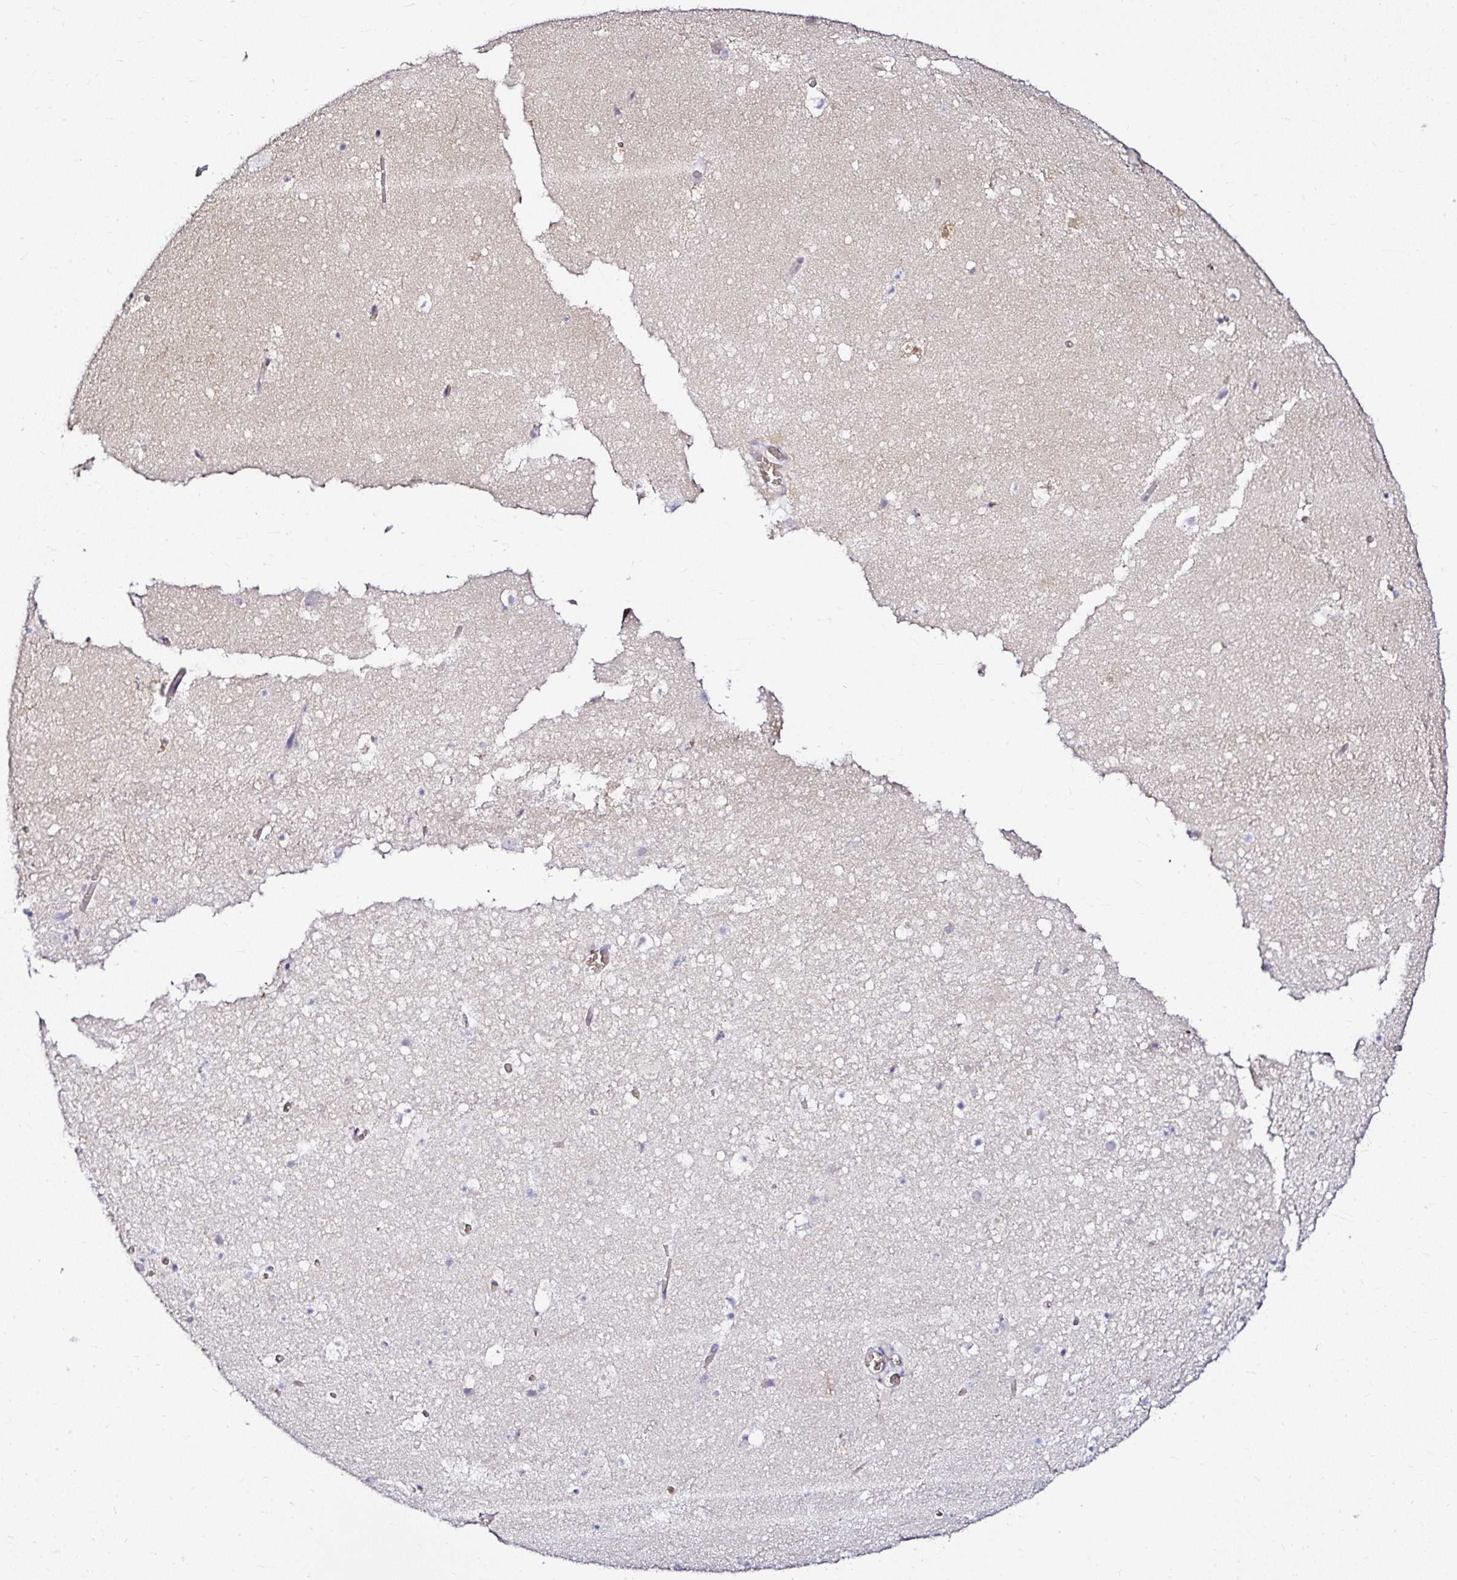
{"staining": {"intensity": "negative", "quantity": "none", "location": "none"}, "tissue": "hippocampus", "cell_type": "Glial cells", "image_type": "normal", "snomed": [{"axis": "morphology", "description": "Normal tissue, NOS"}, {"axis": "topography", "description": "Hippocampus"}], "caption": "IHC histopathology image of normal hippocampus: hippocampus stained with DAB exhibits no significant protein expression in glial cells. (DAB immunohistochemistry with hematoxylin counter stain).", "gene": "DEPDC5", "patient": {"sex": "female", "age": 42}}